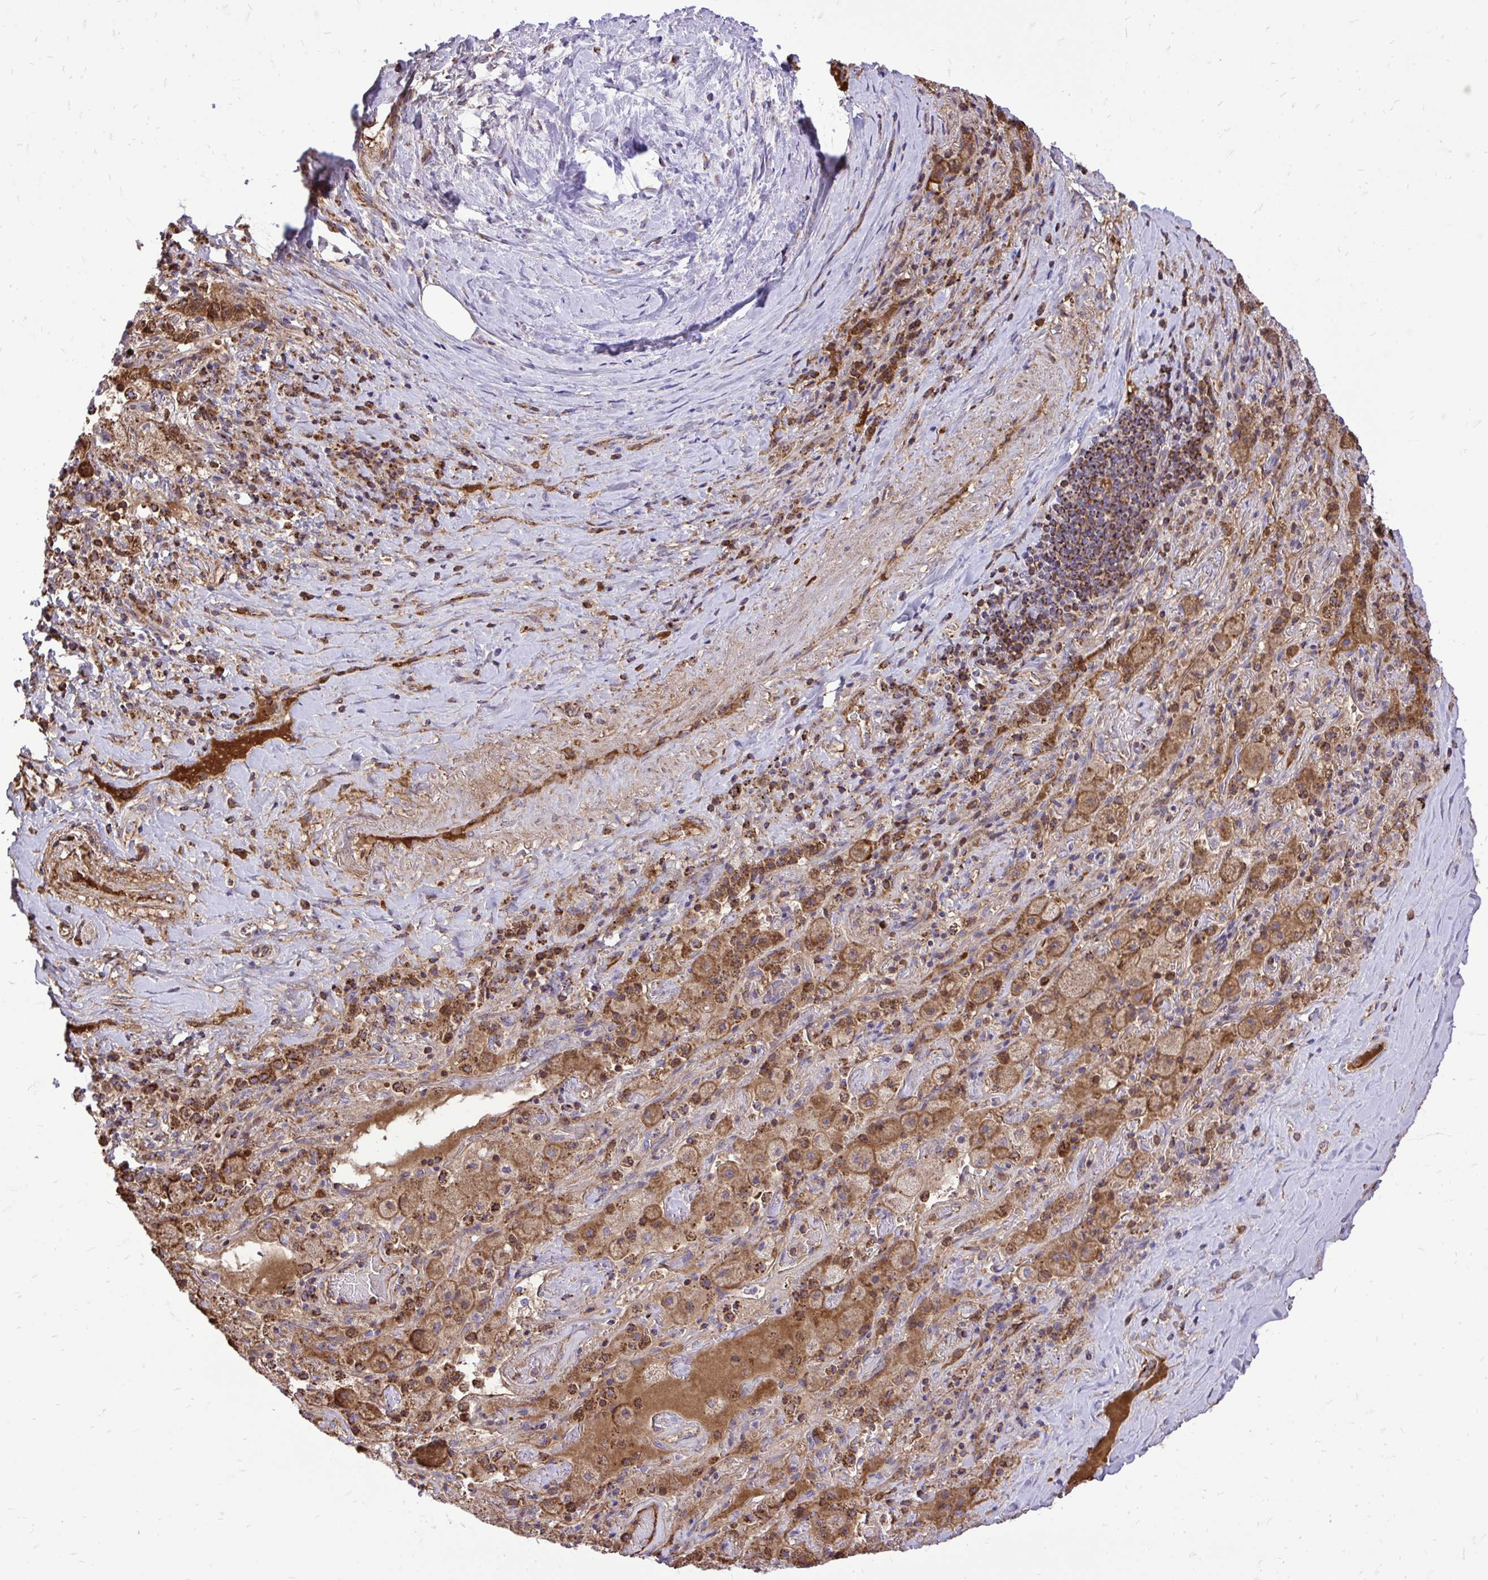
{"staining": {"intensity": "negative", "quantity": "none", "location": "none"}, "tissue": "soft tissue", "cell_type": "Chondrocytes", "image_type": "normal", "snomed": [{"axis": "morphology", "description": "Normal tissue, NOS"}, {"axis": "topography", "description": "Cartilage tissue"}, {"axis": "topography", "description": "Bronchus"}], "caption": "Immunohistochemistry (IHC) image of benign soft tissue: human soft tissue stained with DAB displays no significant protein positivity in chondrocytes.", "gene": "ATP13A2", "patient": {"sex": "male", "age": 64}}